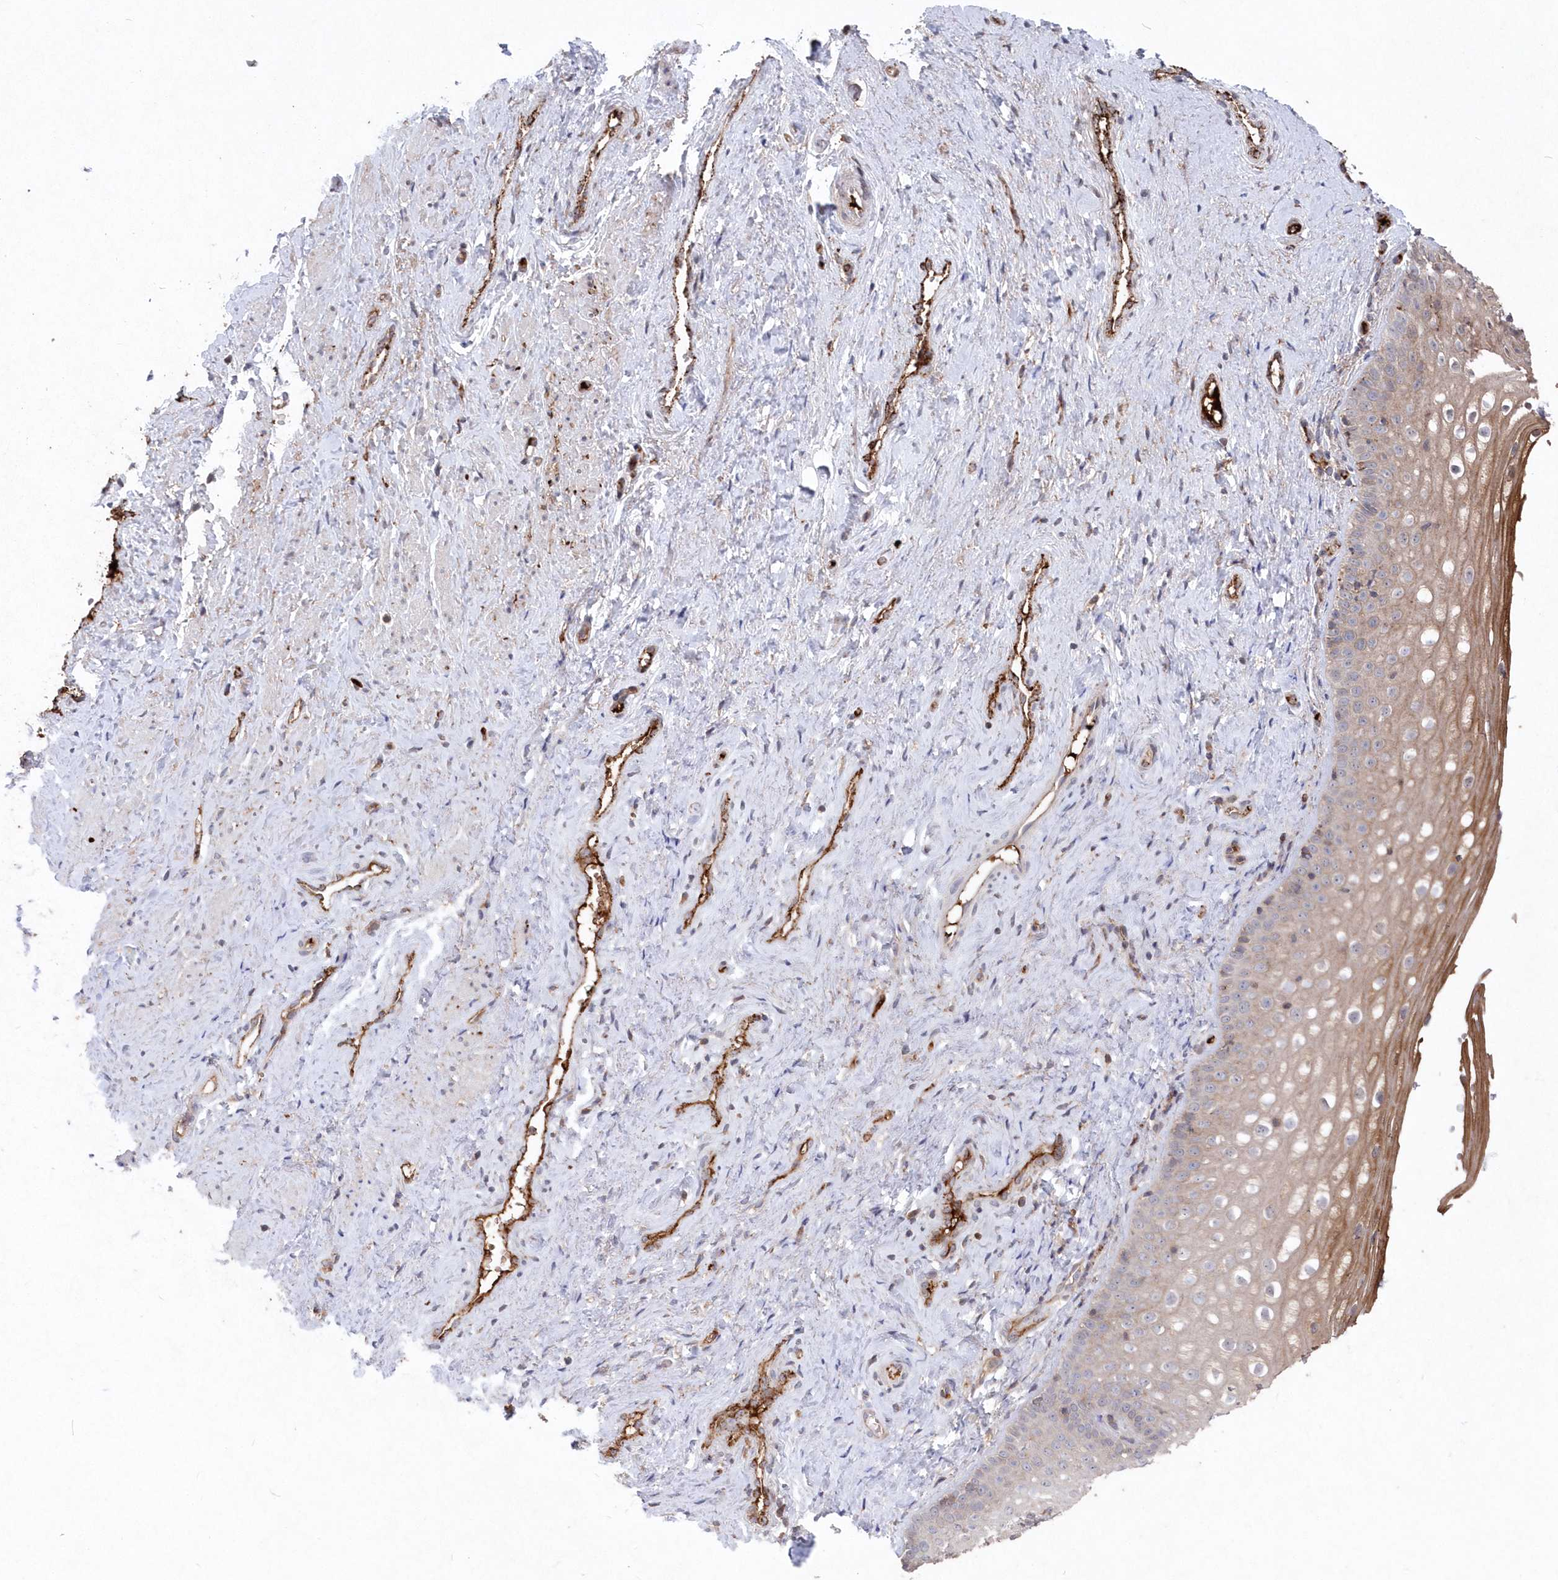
{"staining": {"intensity": "weak", "quantity": "25%-75%", "location": "cytoplasmic/membranous"}, "tissue": "vagina", "cell_type": "Squamous epithelial cells", "image_type": "normal", "snomed": [{"axis": "morphology", "description": "Normal tissue, NOS"}, {"axis": "topography", "description": "Vagina"}], "caption": "DAB (3,3'-diaminobenzidine) immunohistochemical staining of normal human vagina demonstrates weak cytoplasmic/membranous protein staining in about 25%-75% of squamous epithelial cells.", "gene": "ABHD14B", "patient": {"sex": "female", "age": 46}}